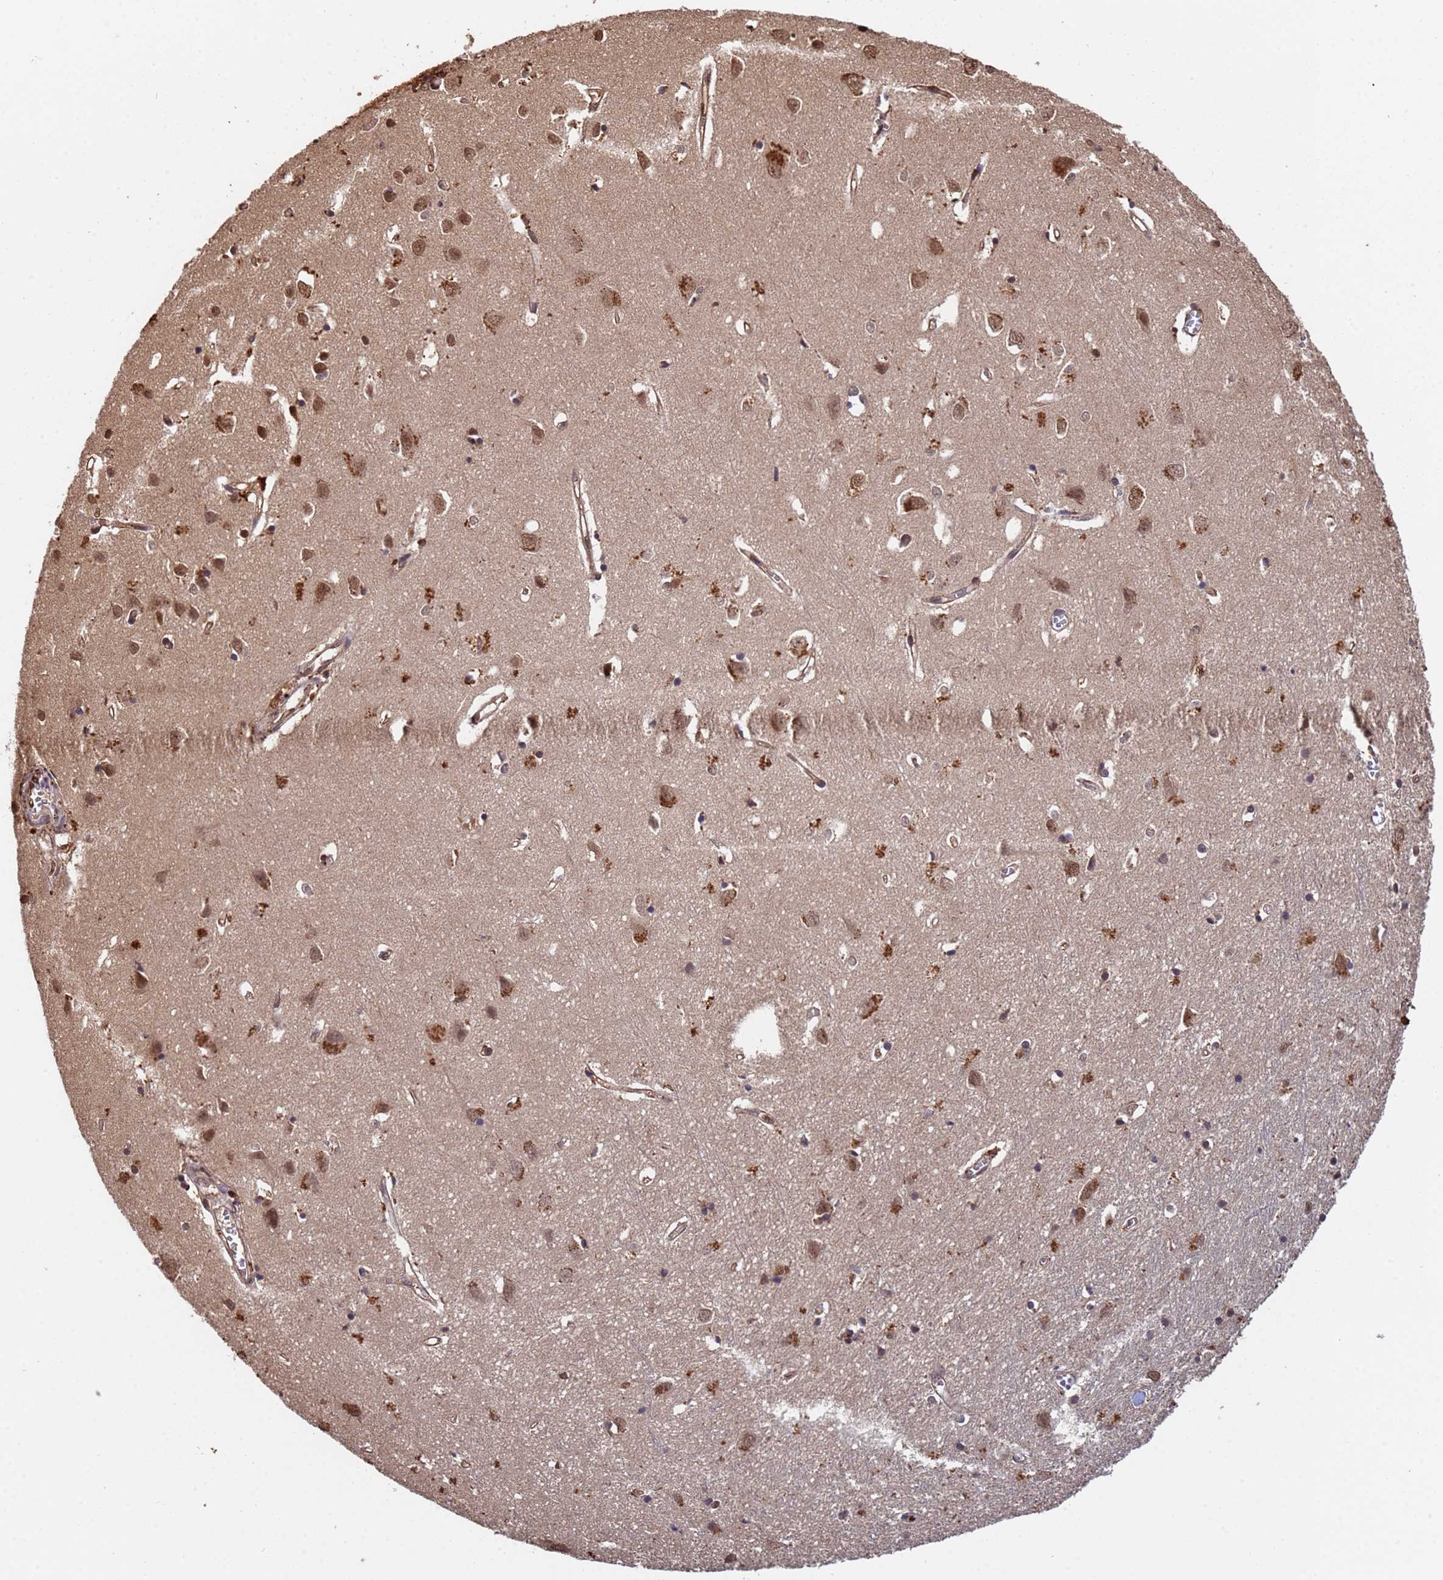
{"staining": {"intensity": "moderate", "quantity": "25%-75%", "location": "cytoplasmic/membranous"}, "tissue": "cerebral cortex", "cell_type": "Endothelial cells", "image_type": "normal", "snomed": [{"axis": "morphology", "description": "Normal tissue, NOS"}, {"axis": "topography", "description": "Cerebral cortex"}], "caption": "The immunohistochemical stain shows moderate cytoplasmic/membranous expression in endothelial cells of unremarkable cerebral cortex.", "gene": "SUMO2", "patient": {"sex": "female", "age": 64}}